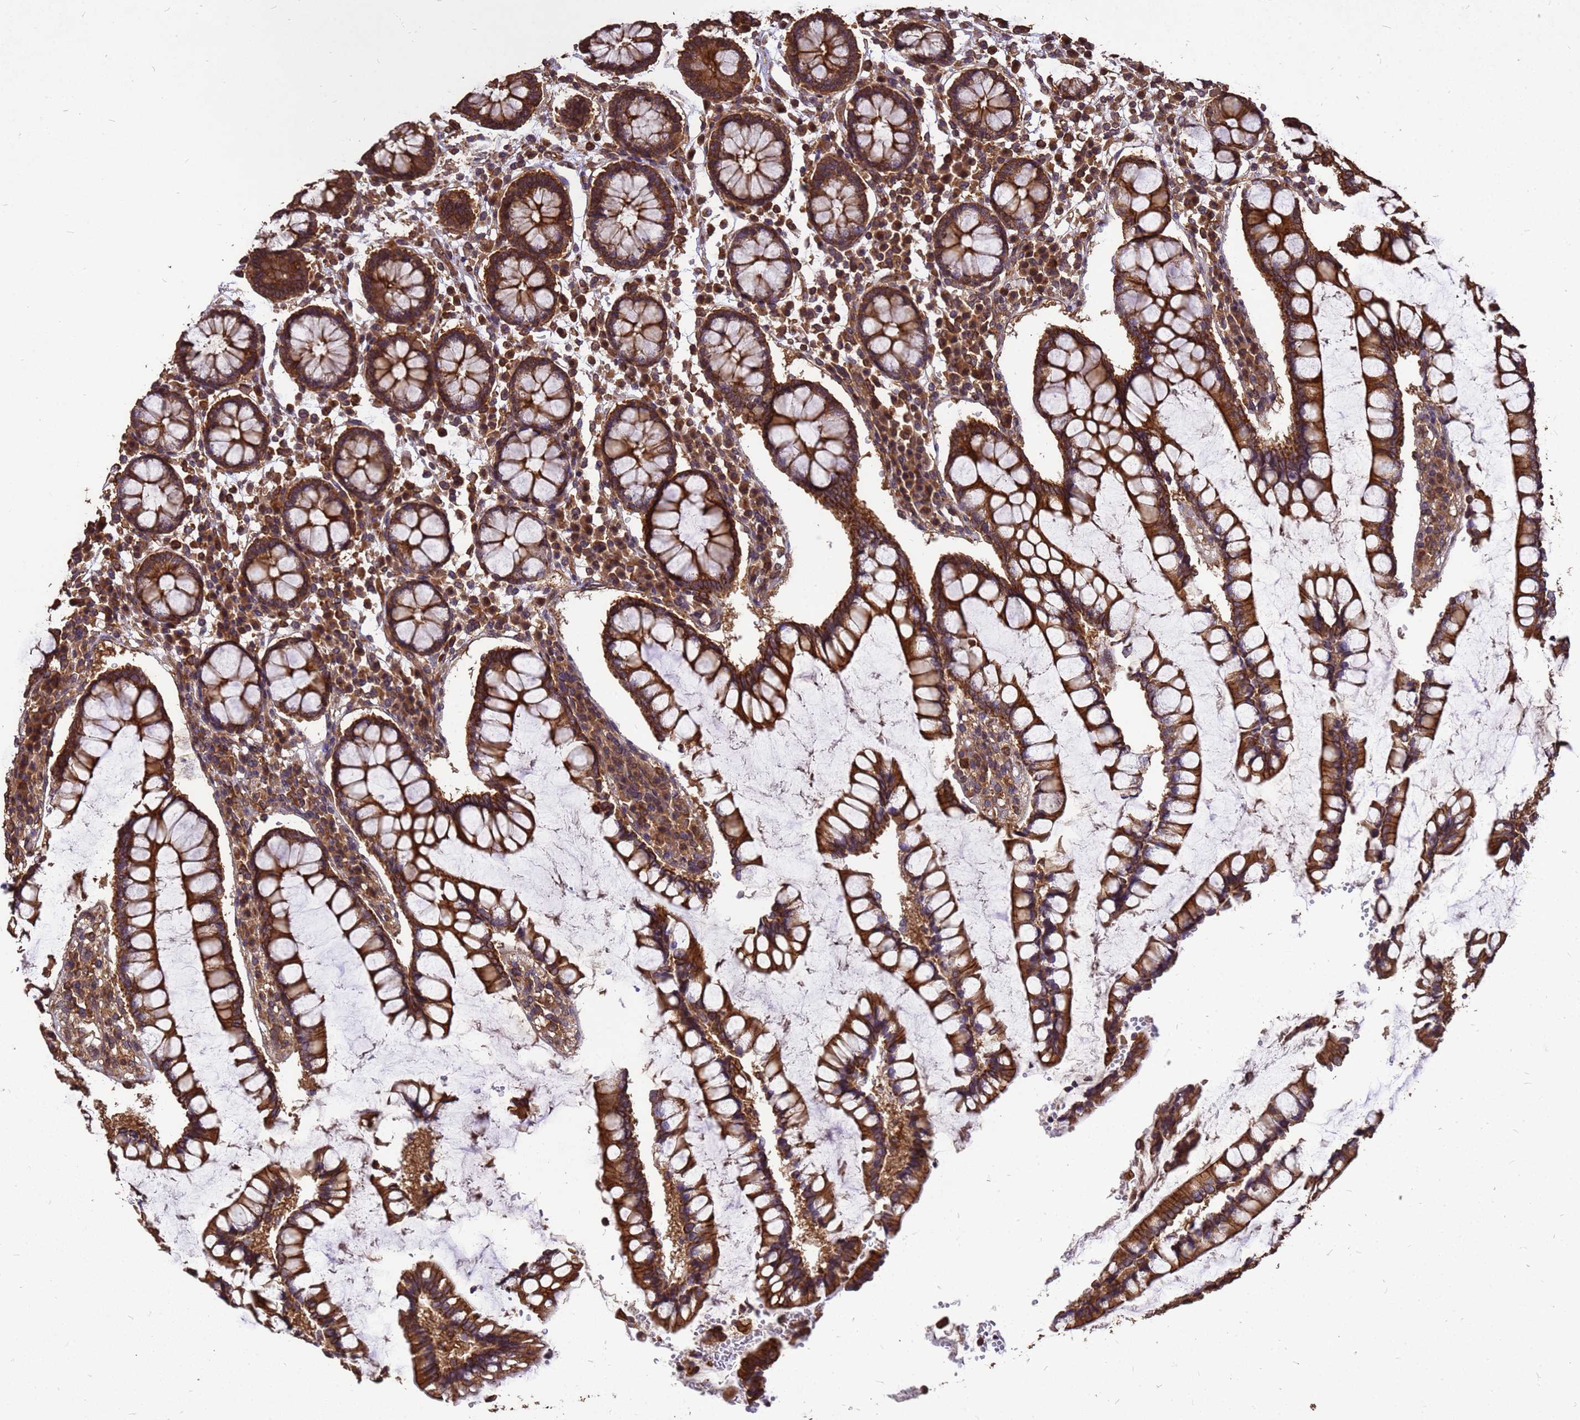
{"staining": {"intensity": "moderate", "quantity": ">75%", "location": "cytoplasmic/membranous"}, "tissue": "colon", "cell_type": "Endothelial cells", "image_type": "normal", "snomed": [{"axis": "morphology", "description": "Normal tissue, NOS"}, {"axis": "topography", "description": "Colon"}], "caption": "Colon was stained to show a protein in brown. There is medium levels of moderate cytoplasmic/membranous staining in approximately >75% of endothelial cells. (DAB = brown stain, brightfield microscopy at high magnification).", "gene": "ZNF618", "patient": {"sex": "female", "age": 79}}